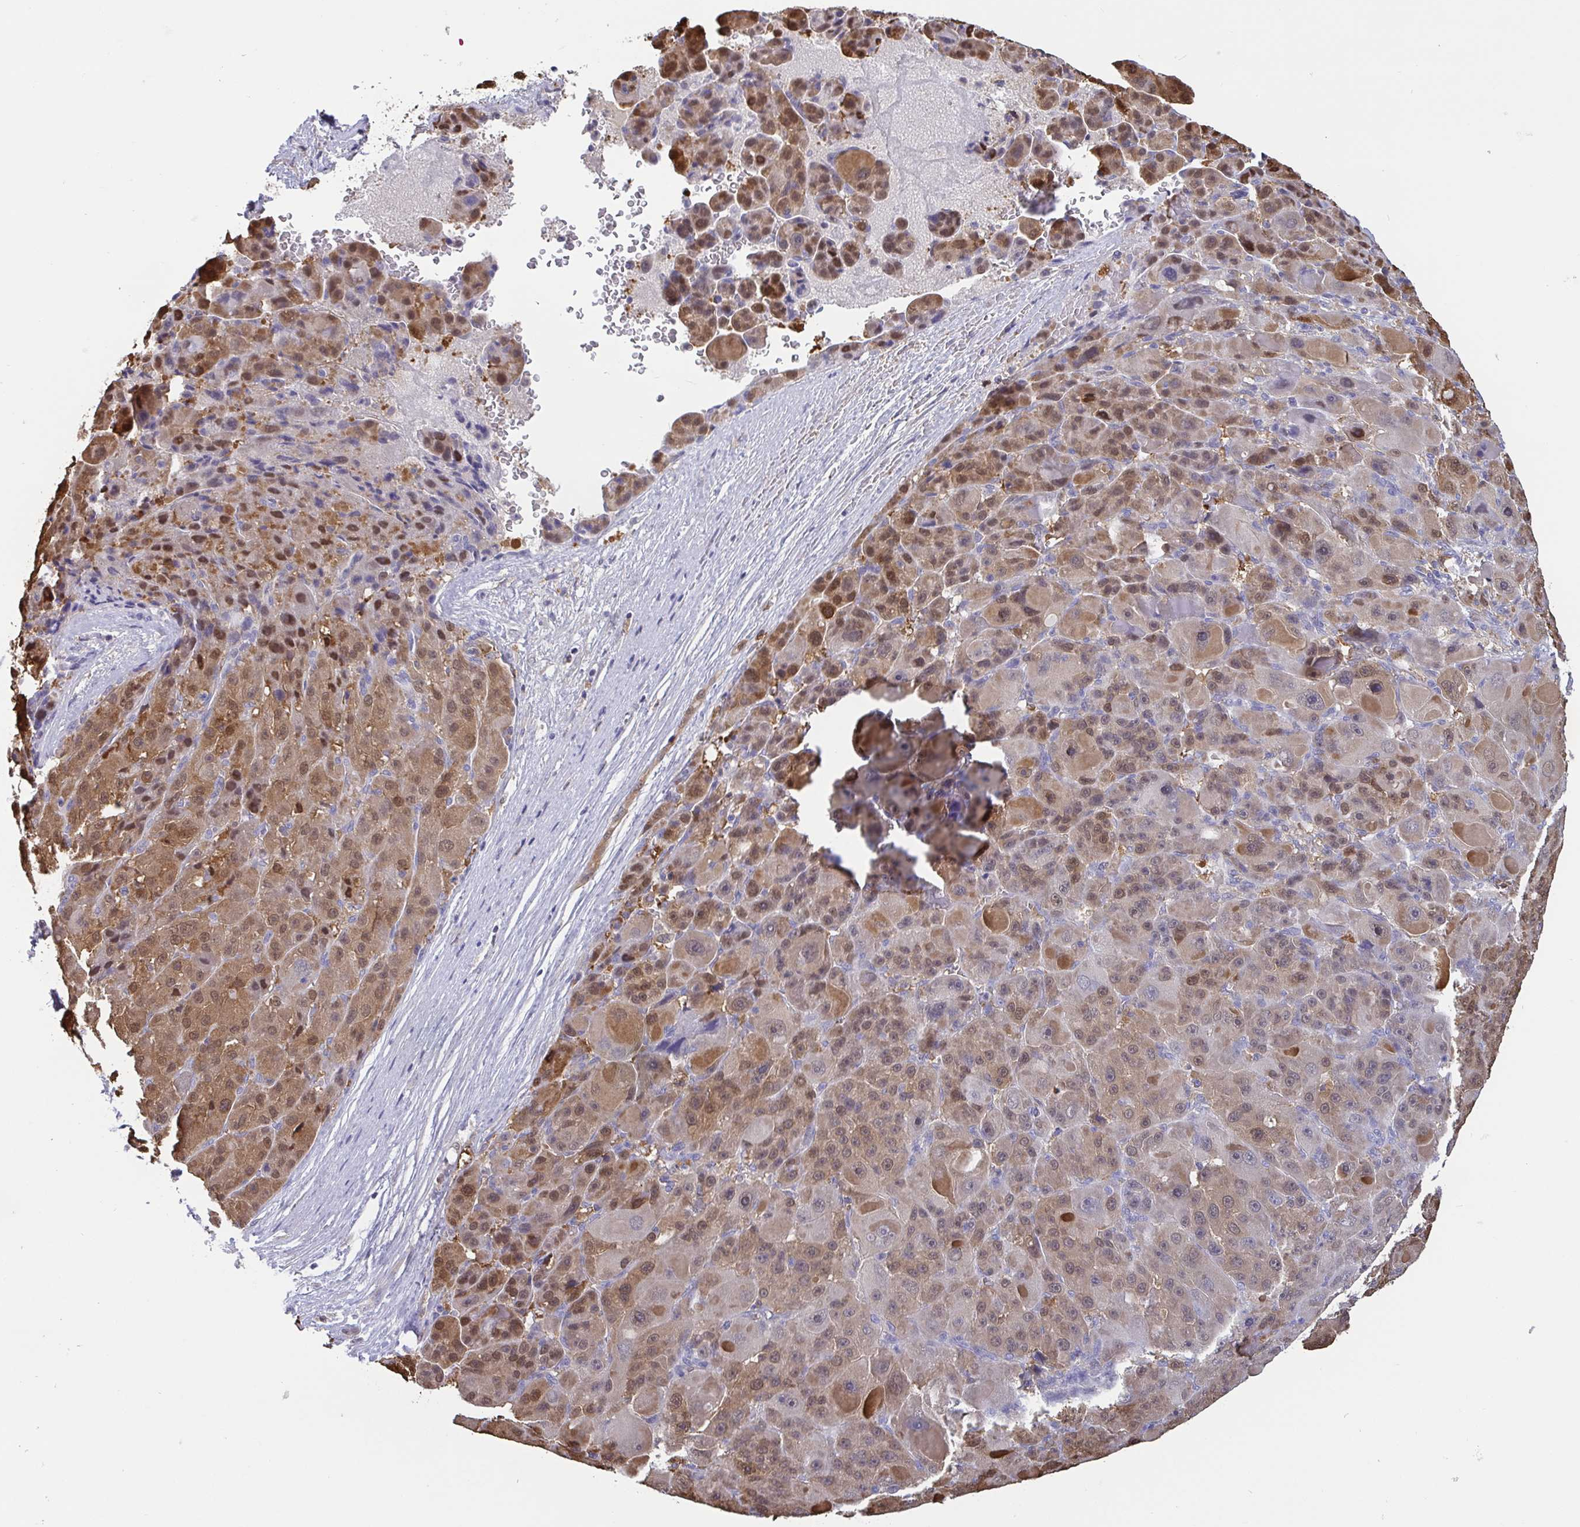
{"staining": {"intensity": "moderate", "quantity": "25%-75%", "location": "cytoplasmic/membranous,nuclear"}, "tissue": "liver cancer", "cell_type": "Tumor cells", "image_type": "cancer", "snomed": [{"axis": "morphology", "description": "Carcinoma, Hepatocellular, NOS"}, {"axis": "topography", "description": "Liver"}], "caption": "Human liver cancer stained with a protein marker displays moderate staining in tumor cells.", "gene": "IDH1", "patient": {"sex": "male", "age": 76}}